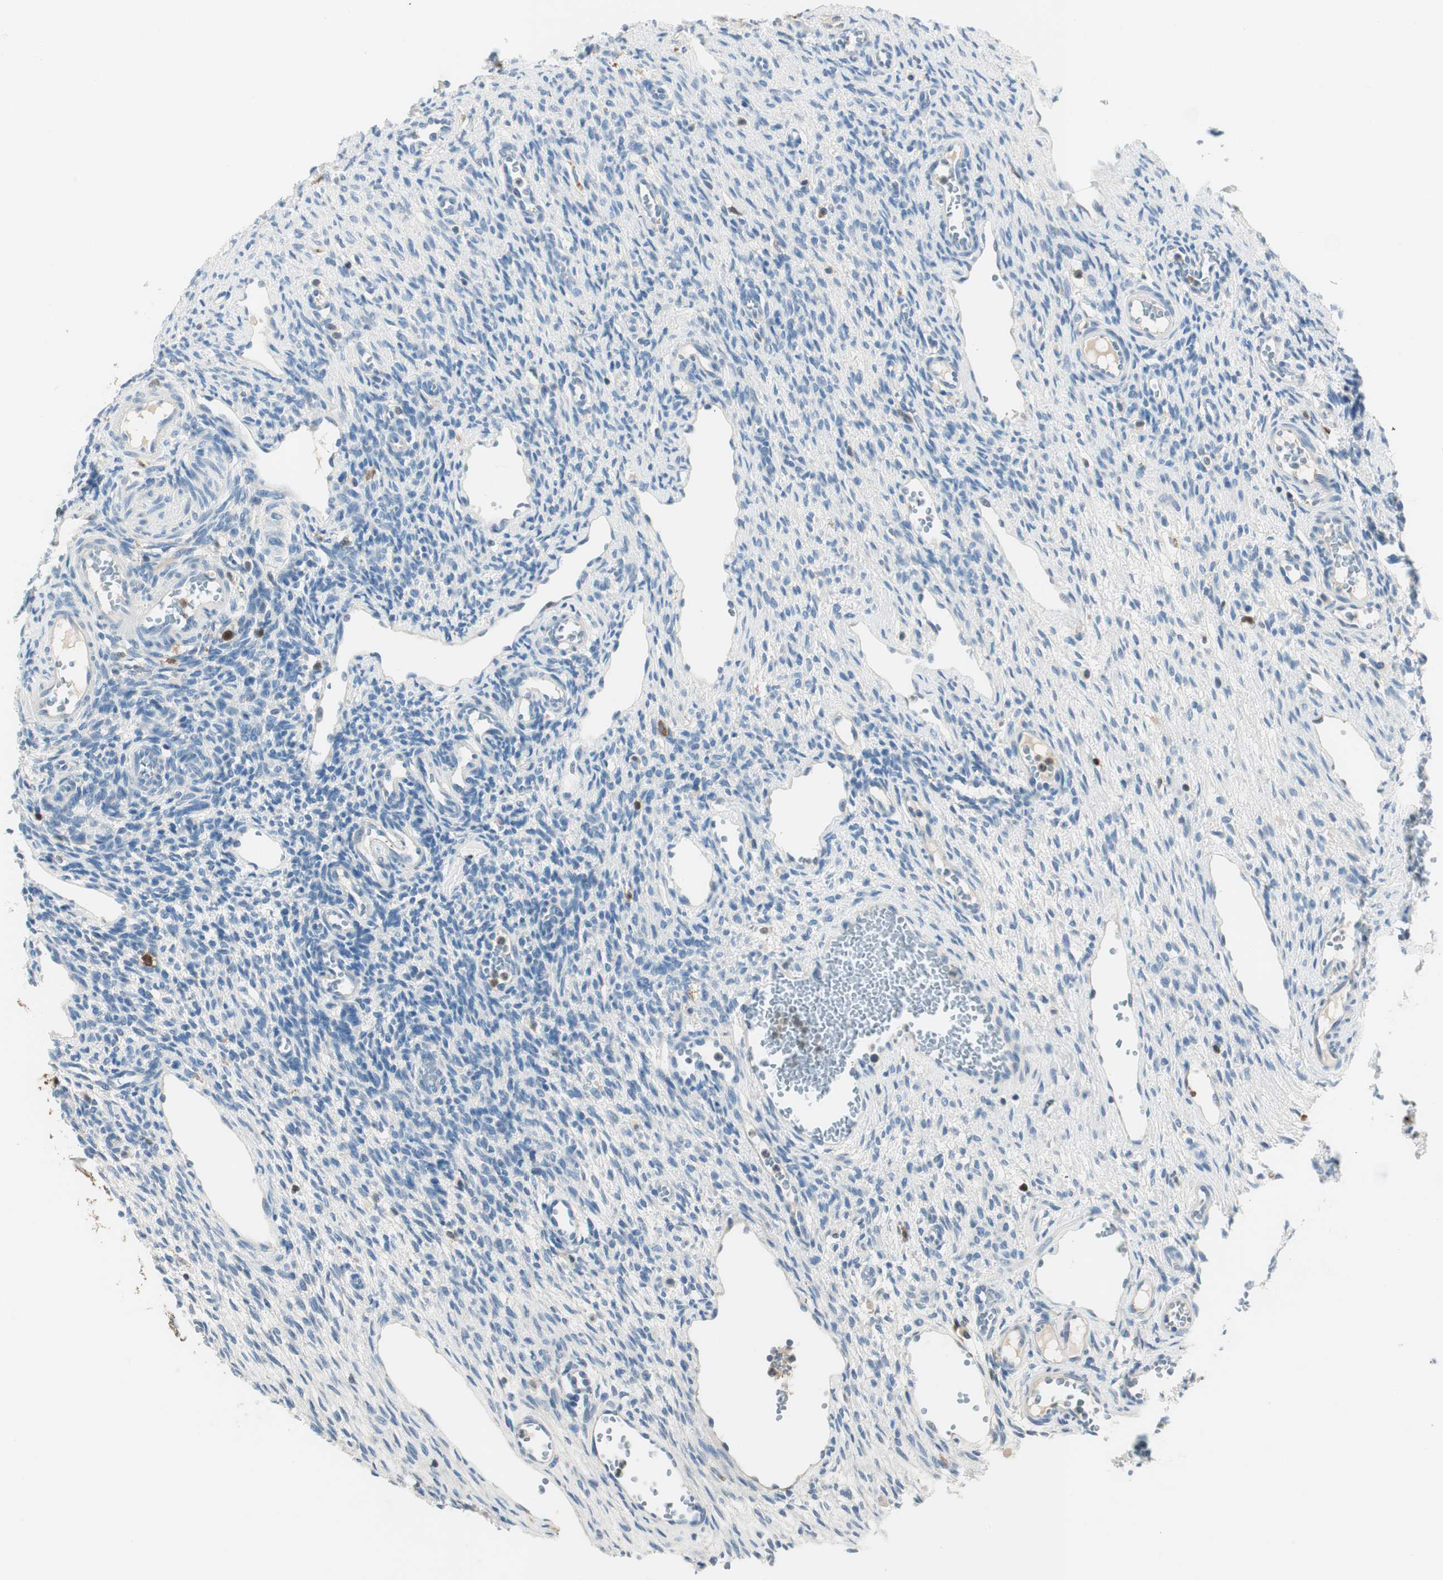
{"staining": {"intensity": "negative", "quantity": "none", "location": "none"}, "tissue": "ovary", "cell_type": "Ovarian stroma cells", "image_type": "normal", "snomed": [{"axis": "morphology", "description": "Normal tissue, NOS"}, {"axis": "topography", "description": "Ovary"}], "caption": "Immunohistochemical staining of normal ovary exhibits no significant staining in ovarian stroma cells. (Immunohistochemistry (ihc), brightfield microscopy, high magnification).", "gene": "COTL1", "patient": {"sex": "female", "age": 33}}